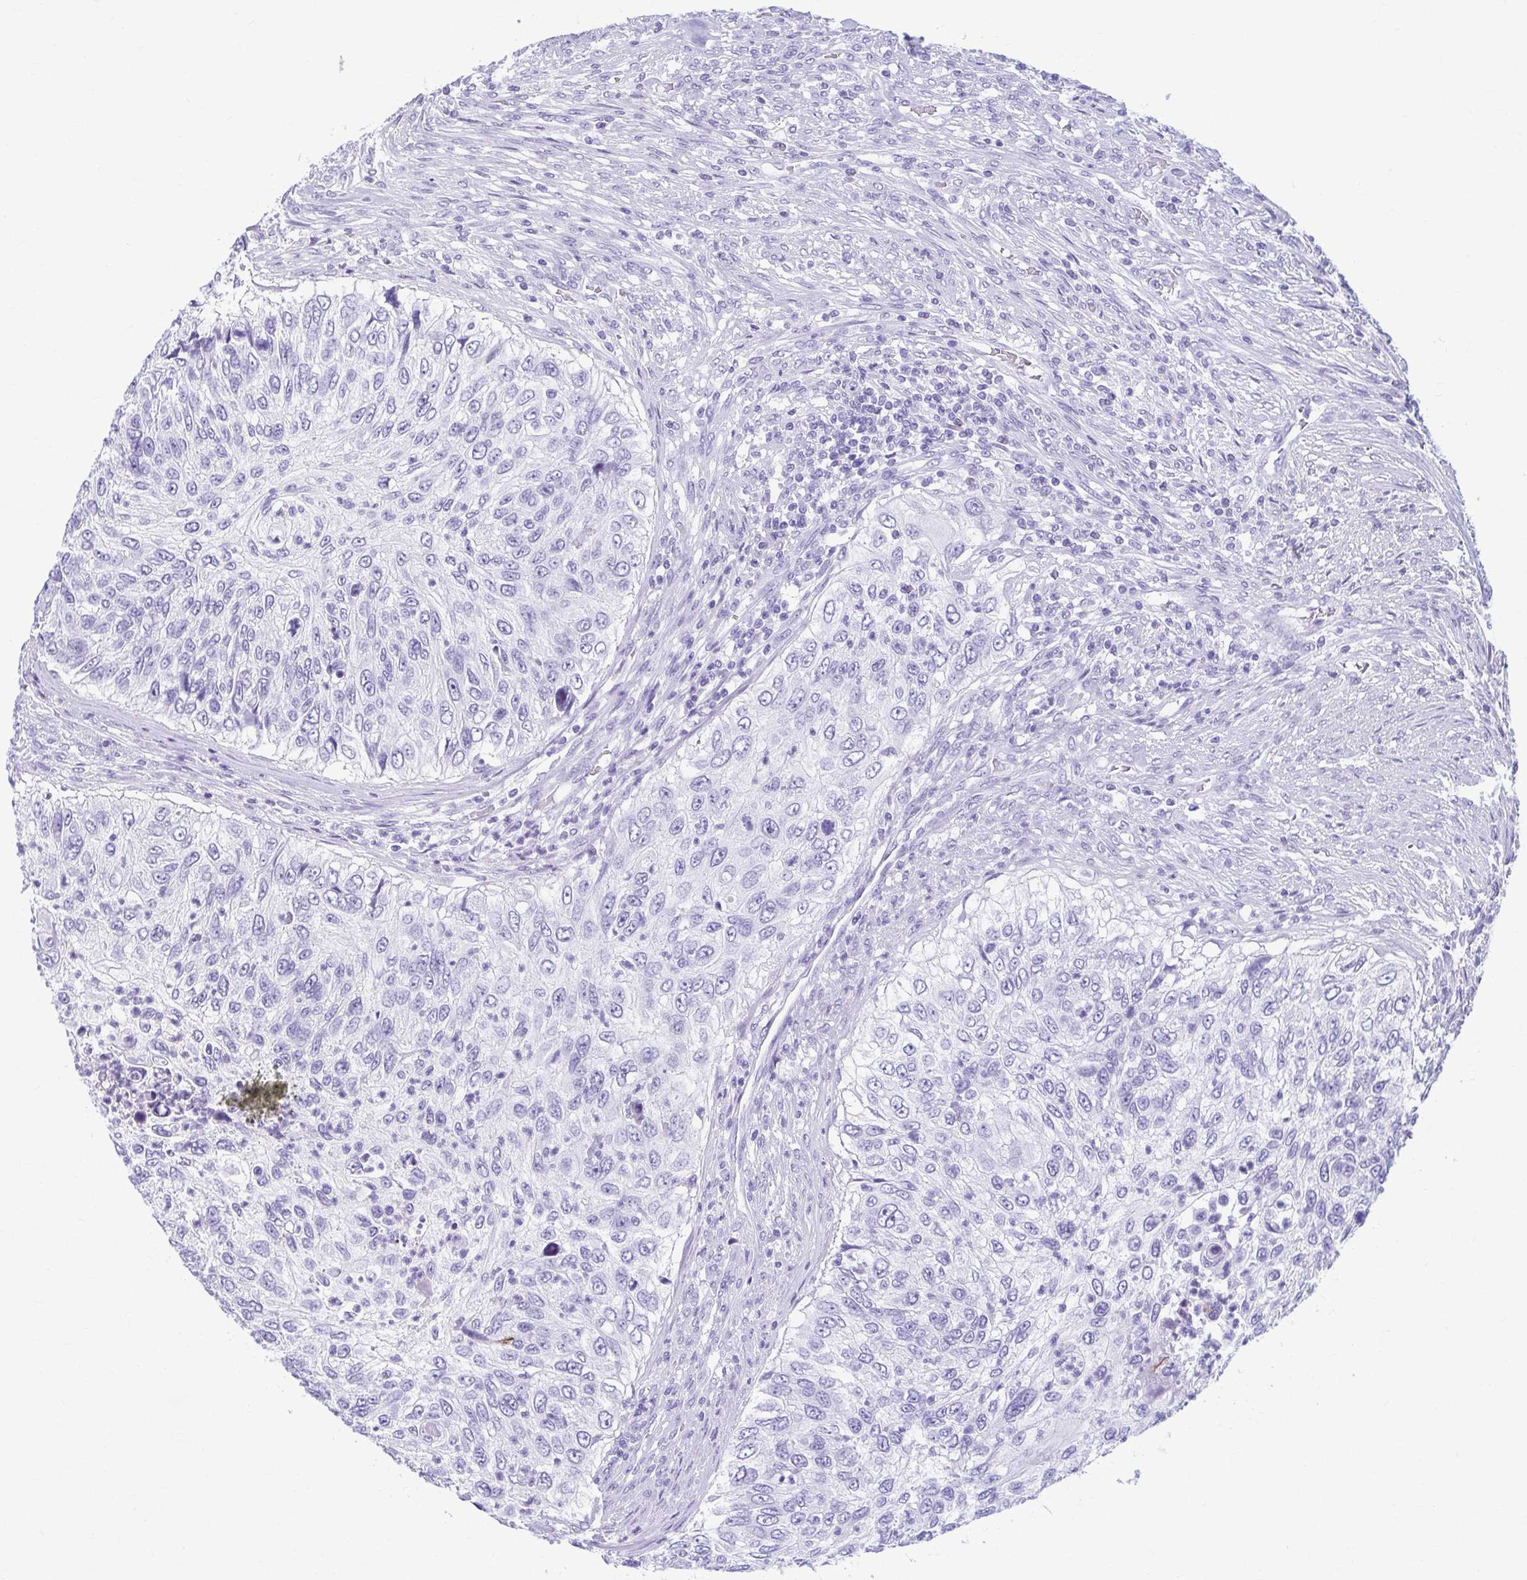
{"staining": {"intensity": "negative", "quantity": "none", "location": "none"}, "tissue": "urothelial cancer", "cell_type": "Tumor cells", "image_type": "cancer", "snomed": [{"axis": "morphology", "description": "Urothelial carcinoma, High grade"}, {"axis": "topography", "description": "Urinary bladder"}], "caption": "The IHC histopathology image has no significant expression in tumor cells of urothelial carcinoma (high-grade) tissue.", "gene": "TCEAL3", "patient": {"sex": "female", "age": 60}}